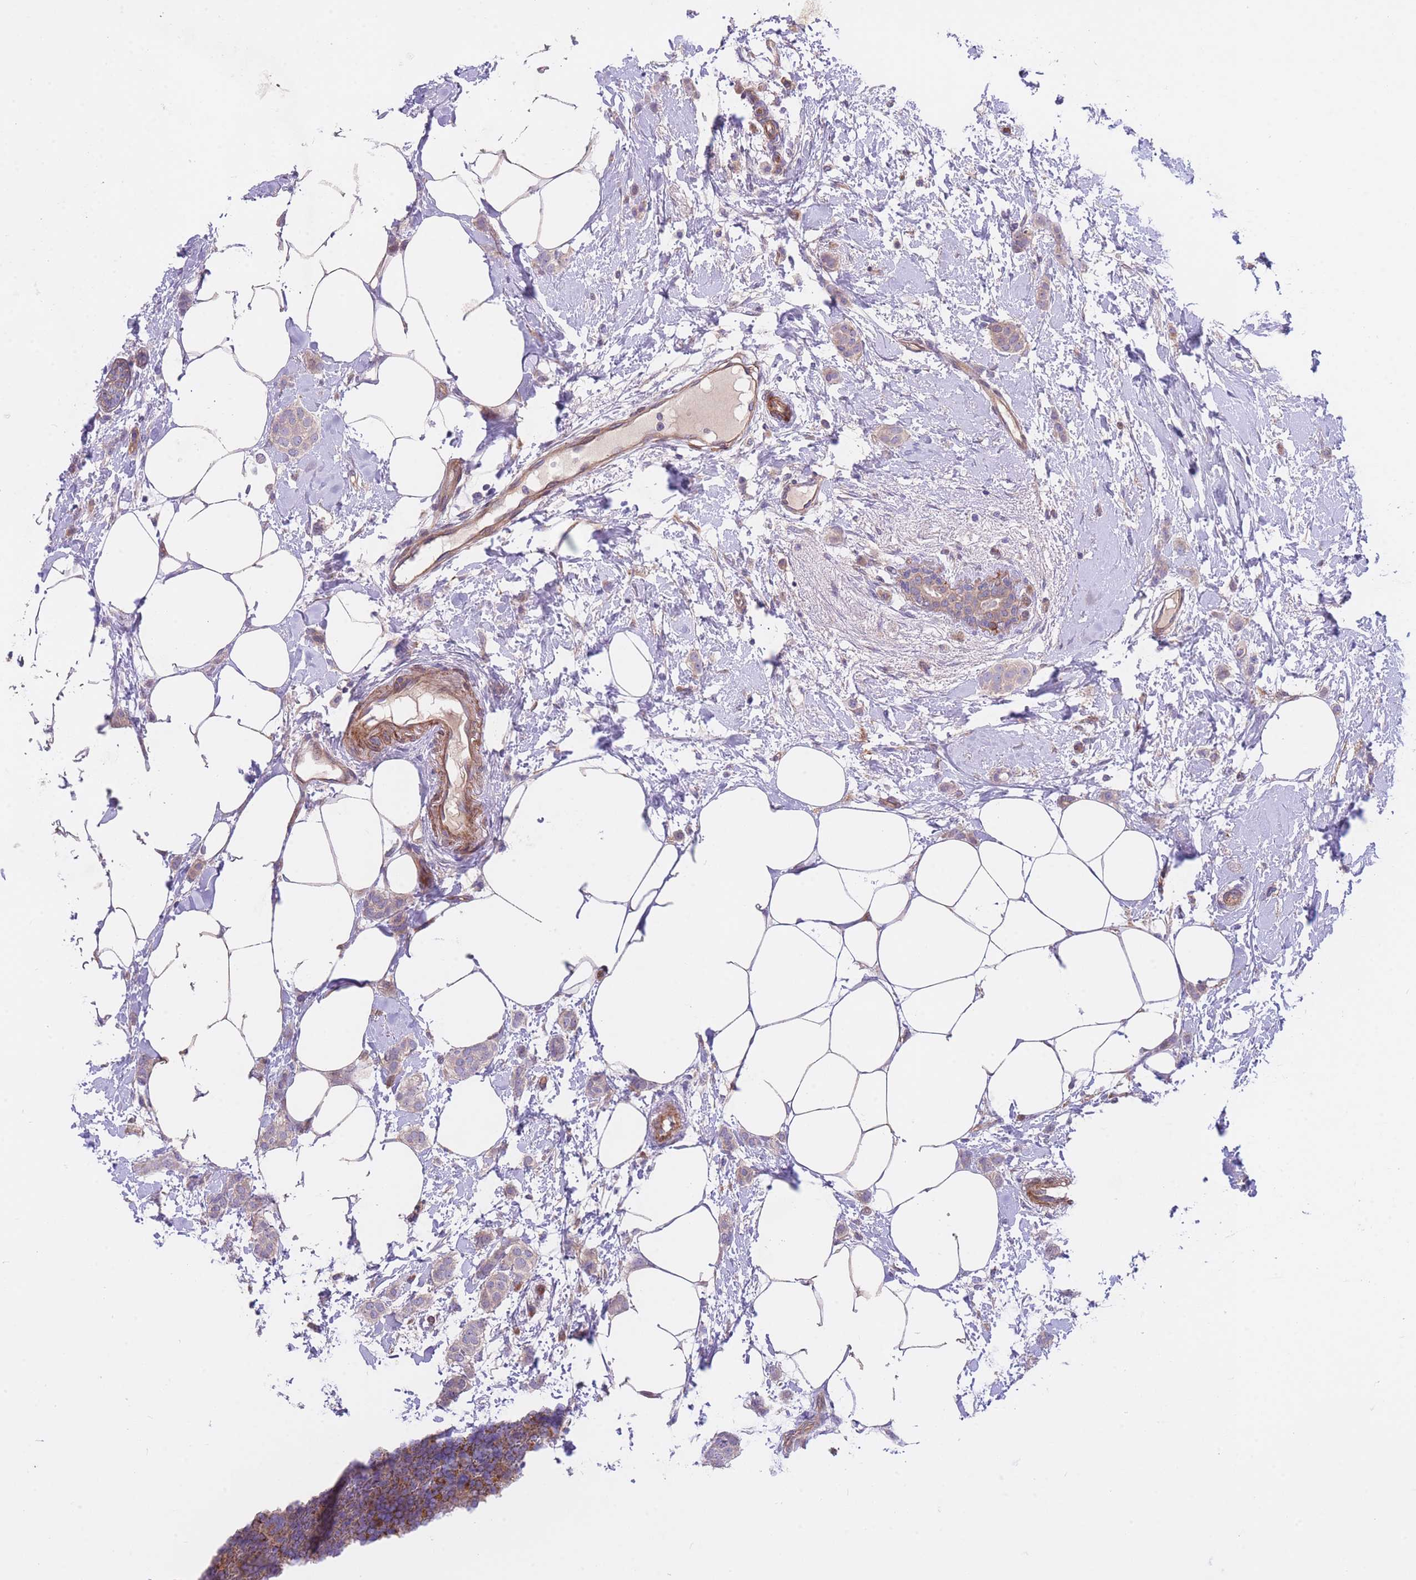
{"staining": {"intensity": "weak", "quantity": ">75%", "location": "cytoplasmic/membranous"}, "tissue": "breast cancer", "cell_type": "Tumor cells", "image_type": "cancer", "snomed": [{"axis": "morphology", "description": "Duct carcinoma"}, {"axis": "topography", "description": "Breast"}], "caption": "Immunohistochemical staining of human infiltrating ductal carcinoma (breast) reveals low levels of weak cytoplasmic/membranous positivity in approximately >75% of tumor cells. (DAB (3,3'-diaminobenzidine) IHC, brown staining for protein, blue staining for nuclei).", "gene": "CHAC1", "patient": {"sex": "female", "age": 72}}